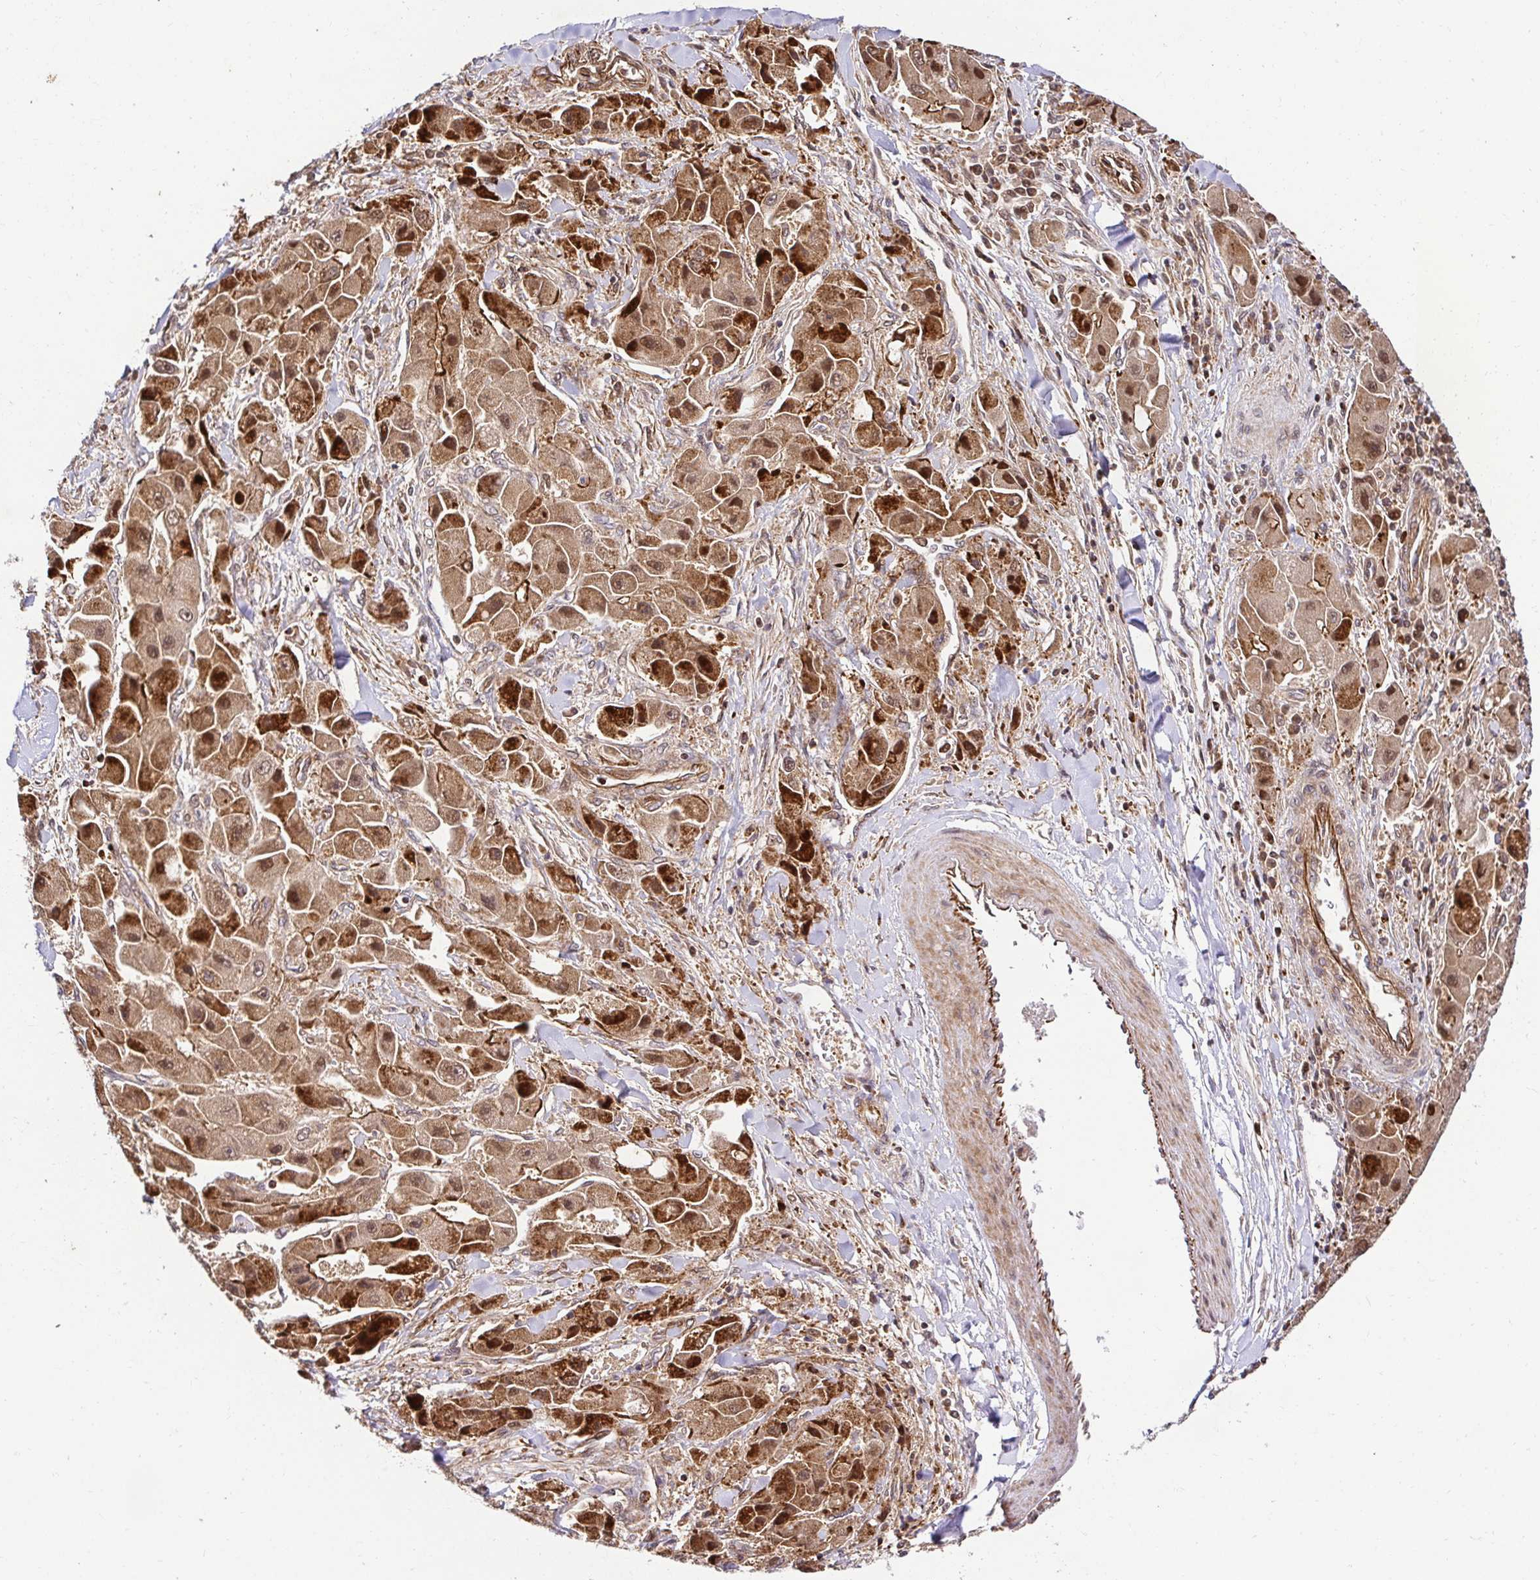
{"staining": {"intensity": "strong", "quantity": "25%-75%", "location": "cytoplasmic/membranous,nuclear"}, "tissue": "liver cancer", "cell_type": "Tumor cells", "image_type": "cancer", "snomed": [{"axis": "morphology", "description": "Carcinoma, Hepatocellular, NOS"}, {"axis": "topography", "description": "Liver"}], "caption": "A high amount of strong cytoplasmic/membranous and nuclear positivity is identified in about 25%-75% of tumor cells in liver hepatocellular carcinoma tissue.", "gene": "PSMA4", "patient": {"sex": "male", "age": 24}}